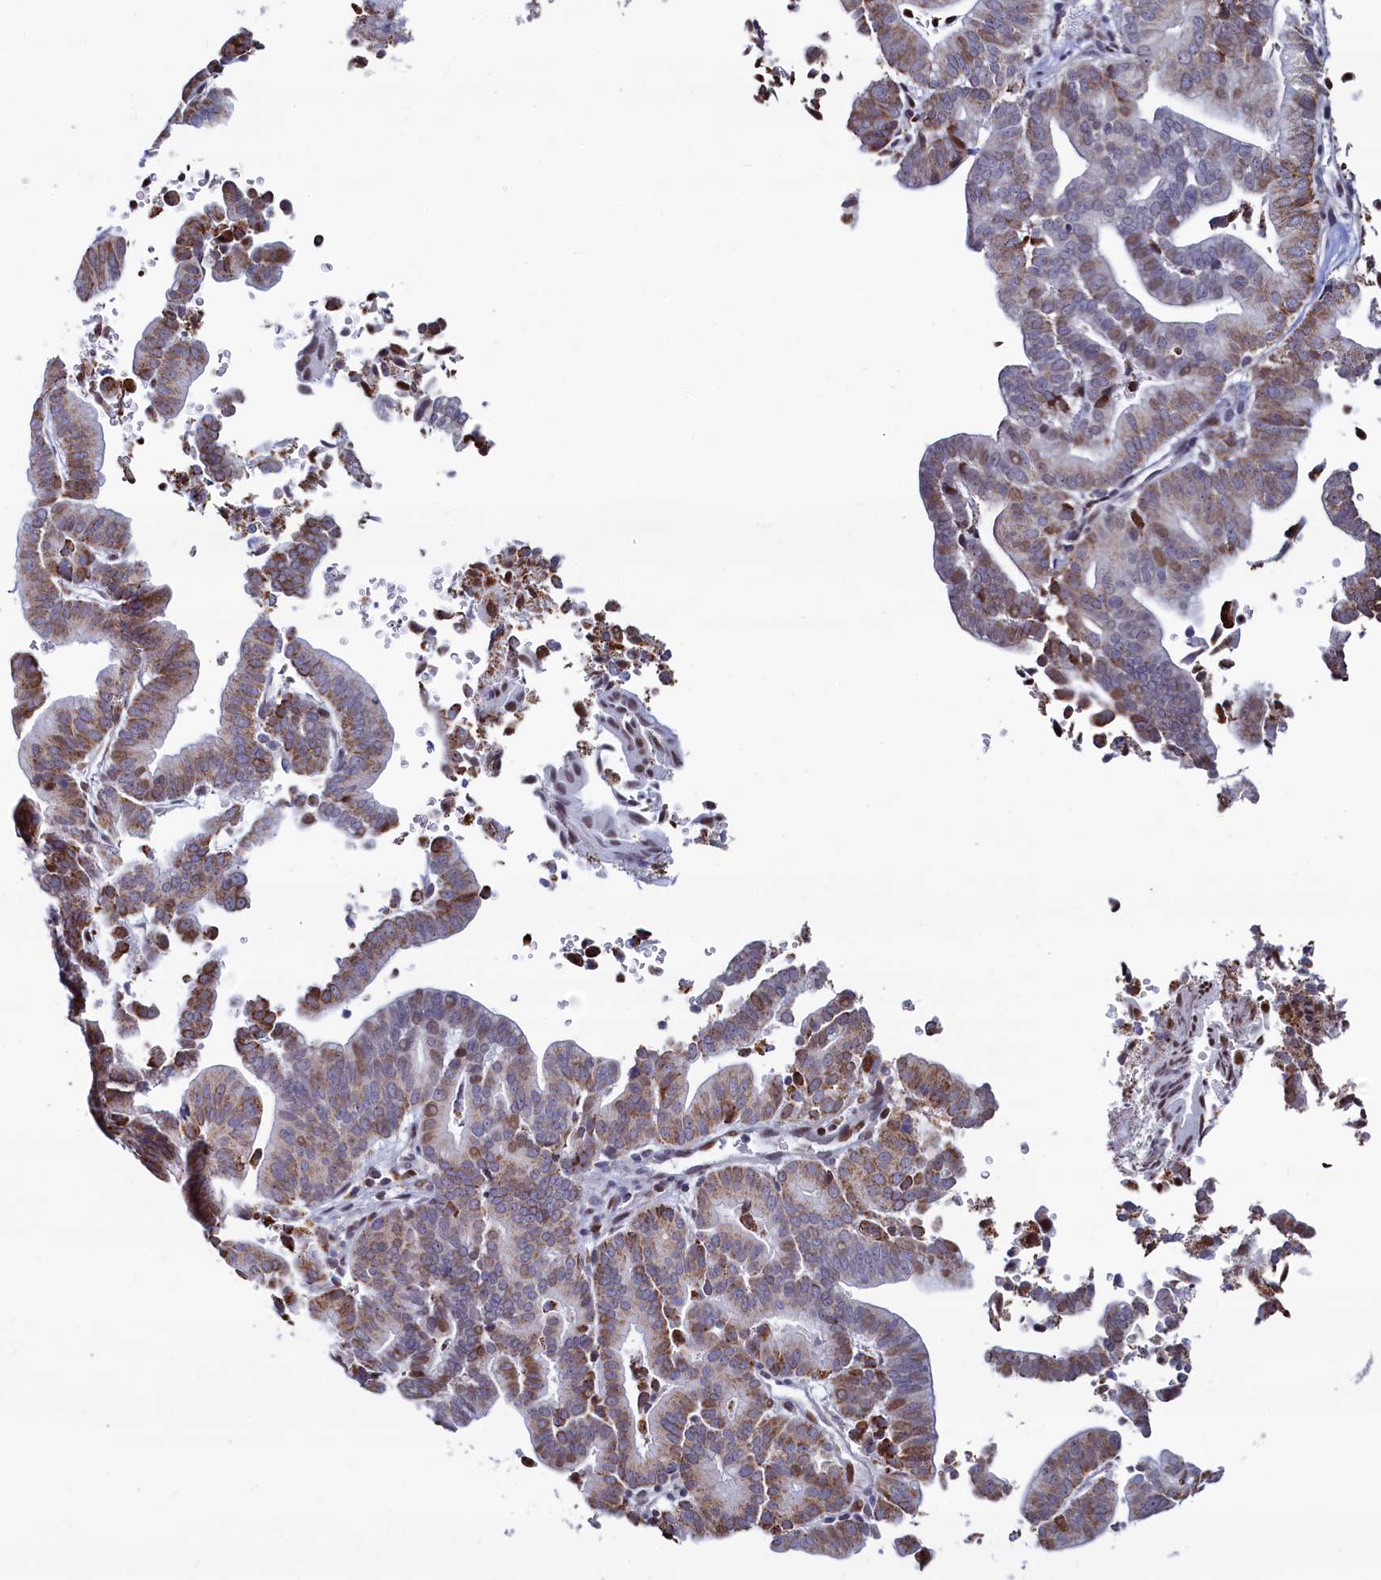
{"staining": {"intensity": "moderate", "quantity": ">75%", "location": "cytoplasmic/membranous"}, "tissue": "liver cancer", "cell_type": "Tumor cells", "image_type": "cancer", "snomed": [{"axis": "morphology", "description": "Cholangiocarcinoma"}, {"axis": "topography", "description": "Liver"}], "caption": "Immunohistochemistry of human liver cholangiocarcinoma shows medium levels of moderate cytoplasmic/membranous expression in about >75% of tumor cells. (DAB (3,3'-diaminobenzidine) IHC, brown staining for protein, blue staining for nuclei).", "gene": "HDGFL3", "patient": {"sex": "female", "age": 75}}